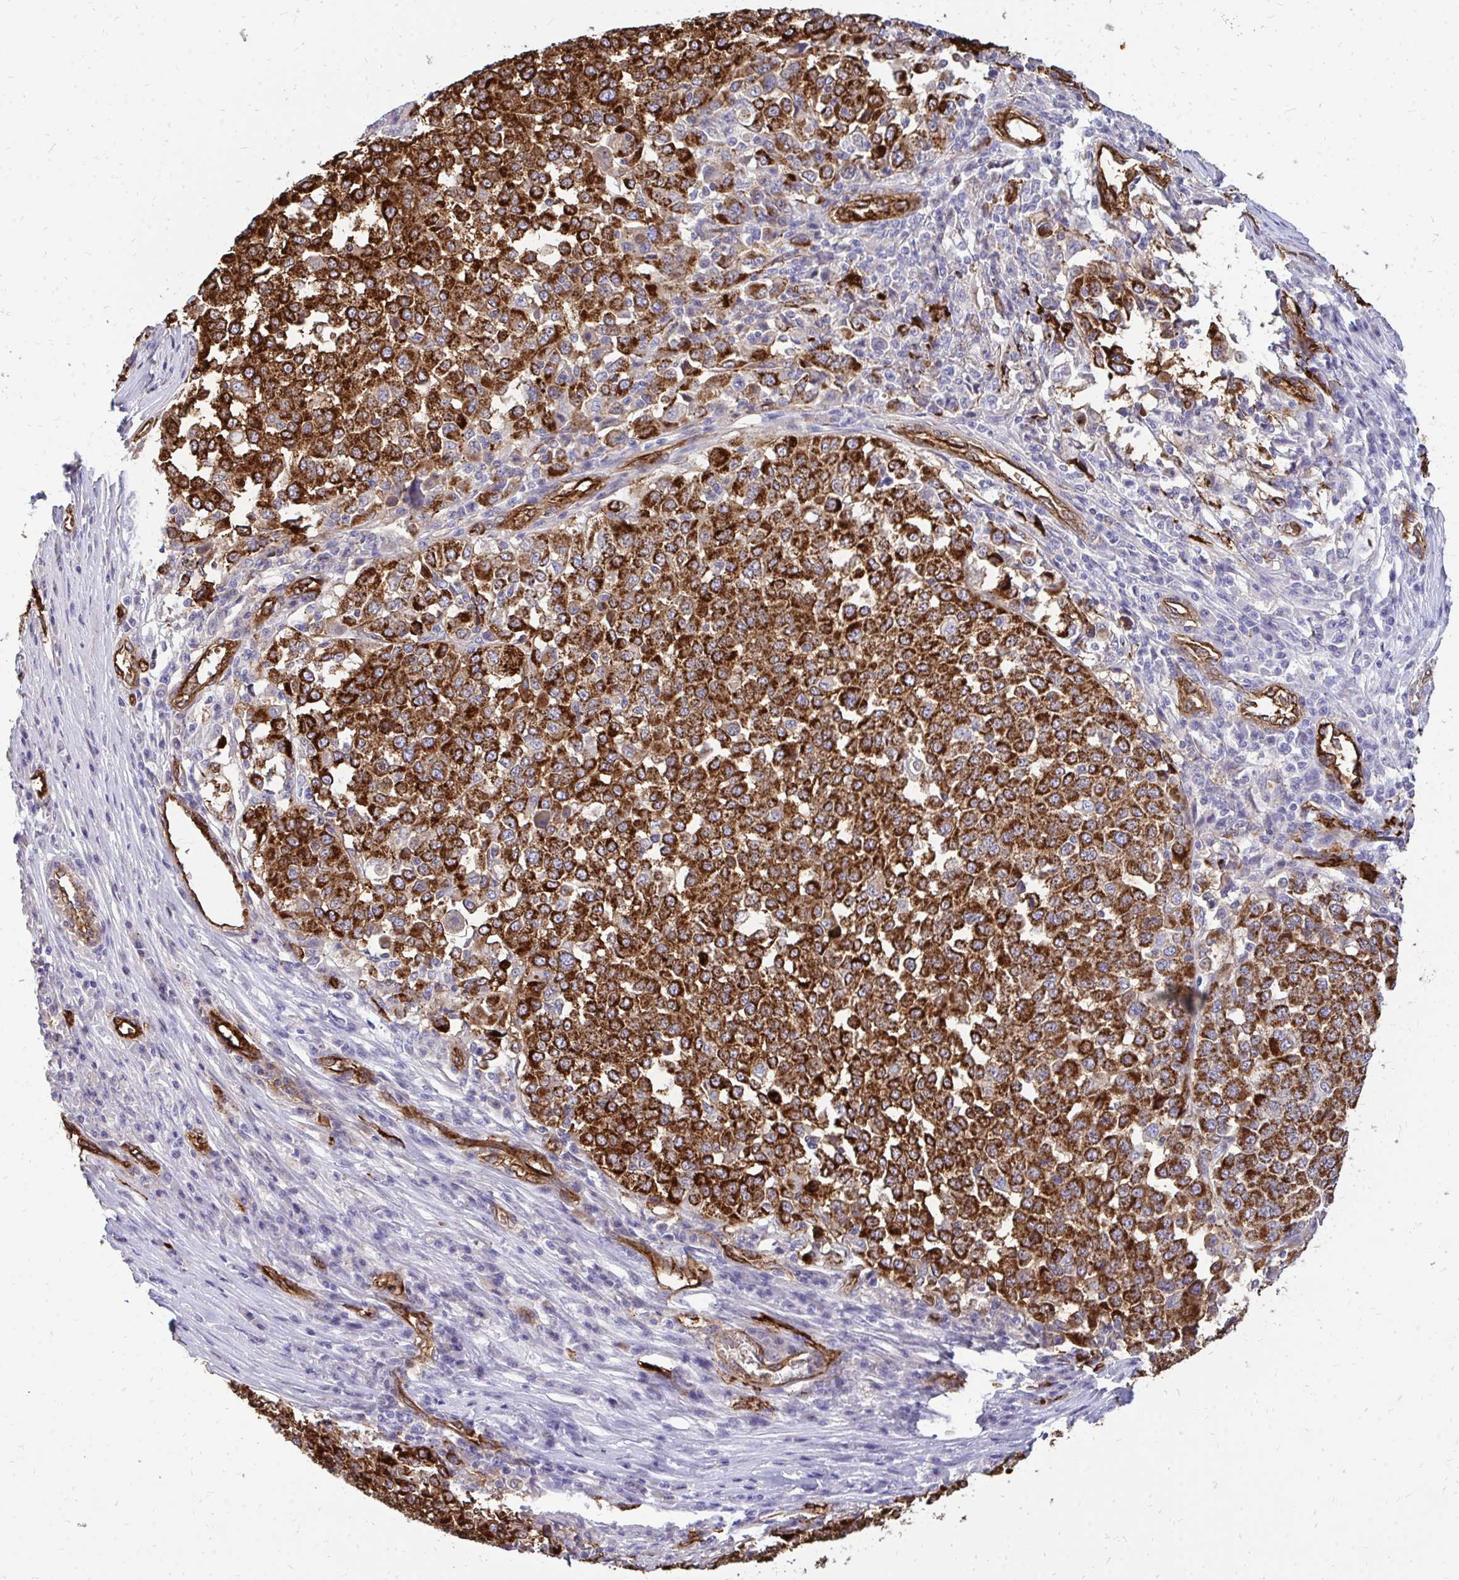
{"staining": {"intensity": "strong", "quantity": ">75%", "location": "cytoplasmic/membranous"}, "tissue": "melanoma", "cell_type": "Tumor cells", "image_type": "cancer", "snomed": [{"axis": "morphology", "description": "Malignant melanoma, Metastatic site"}, {"axis": "topography", "description": "Lymph node"}], "caption": "Protein positivity by immunohistochemistry (IHC) exhibits strong cytoplasmic/membranous staining in approximately >75% of tumor cells in melanoma.", "gene": "MARCKSL1", "patient": {"sex": "male", "age": 44}}